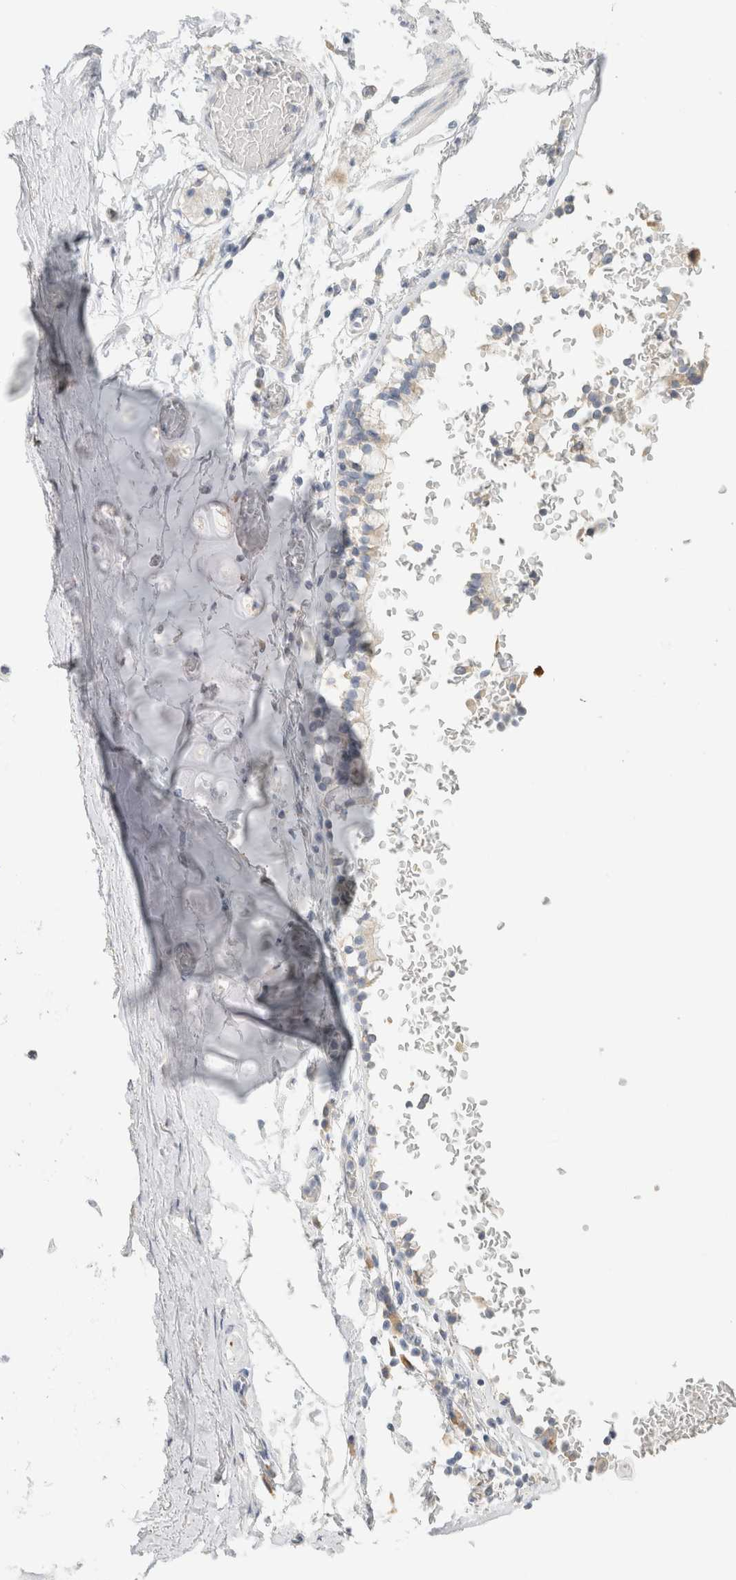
{"staining": {"intensity": "negative", "quantity": "none", "location": "none"}, "tissue": "adipose tissue", "cell_type": "Adipocytes", "image_type": "normal", "snomed": [{"axis": "morphology", "description": "Normal tissue, NOS"}, {"axis": "topography", "description": "Cartilage tissue"}, {"axis": "topography", "description": "Lung"}], "caption": "DAB immunohistochemical staining of unremarkable adipose tissue demonstrates no significant staining in adipocytes.", "gene": "NEFM", "patient": {"sex": "female", "age": 77}}